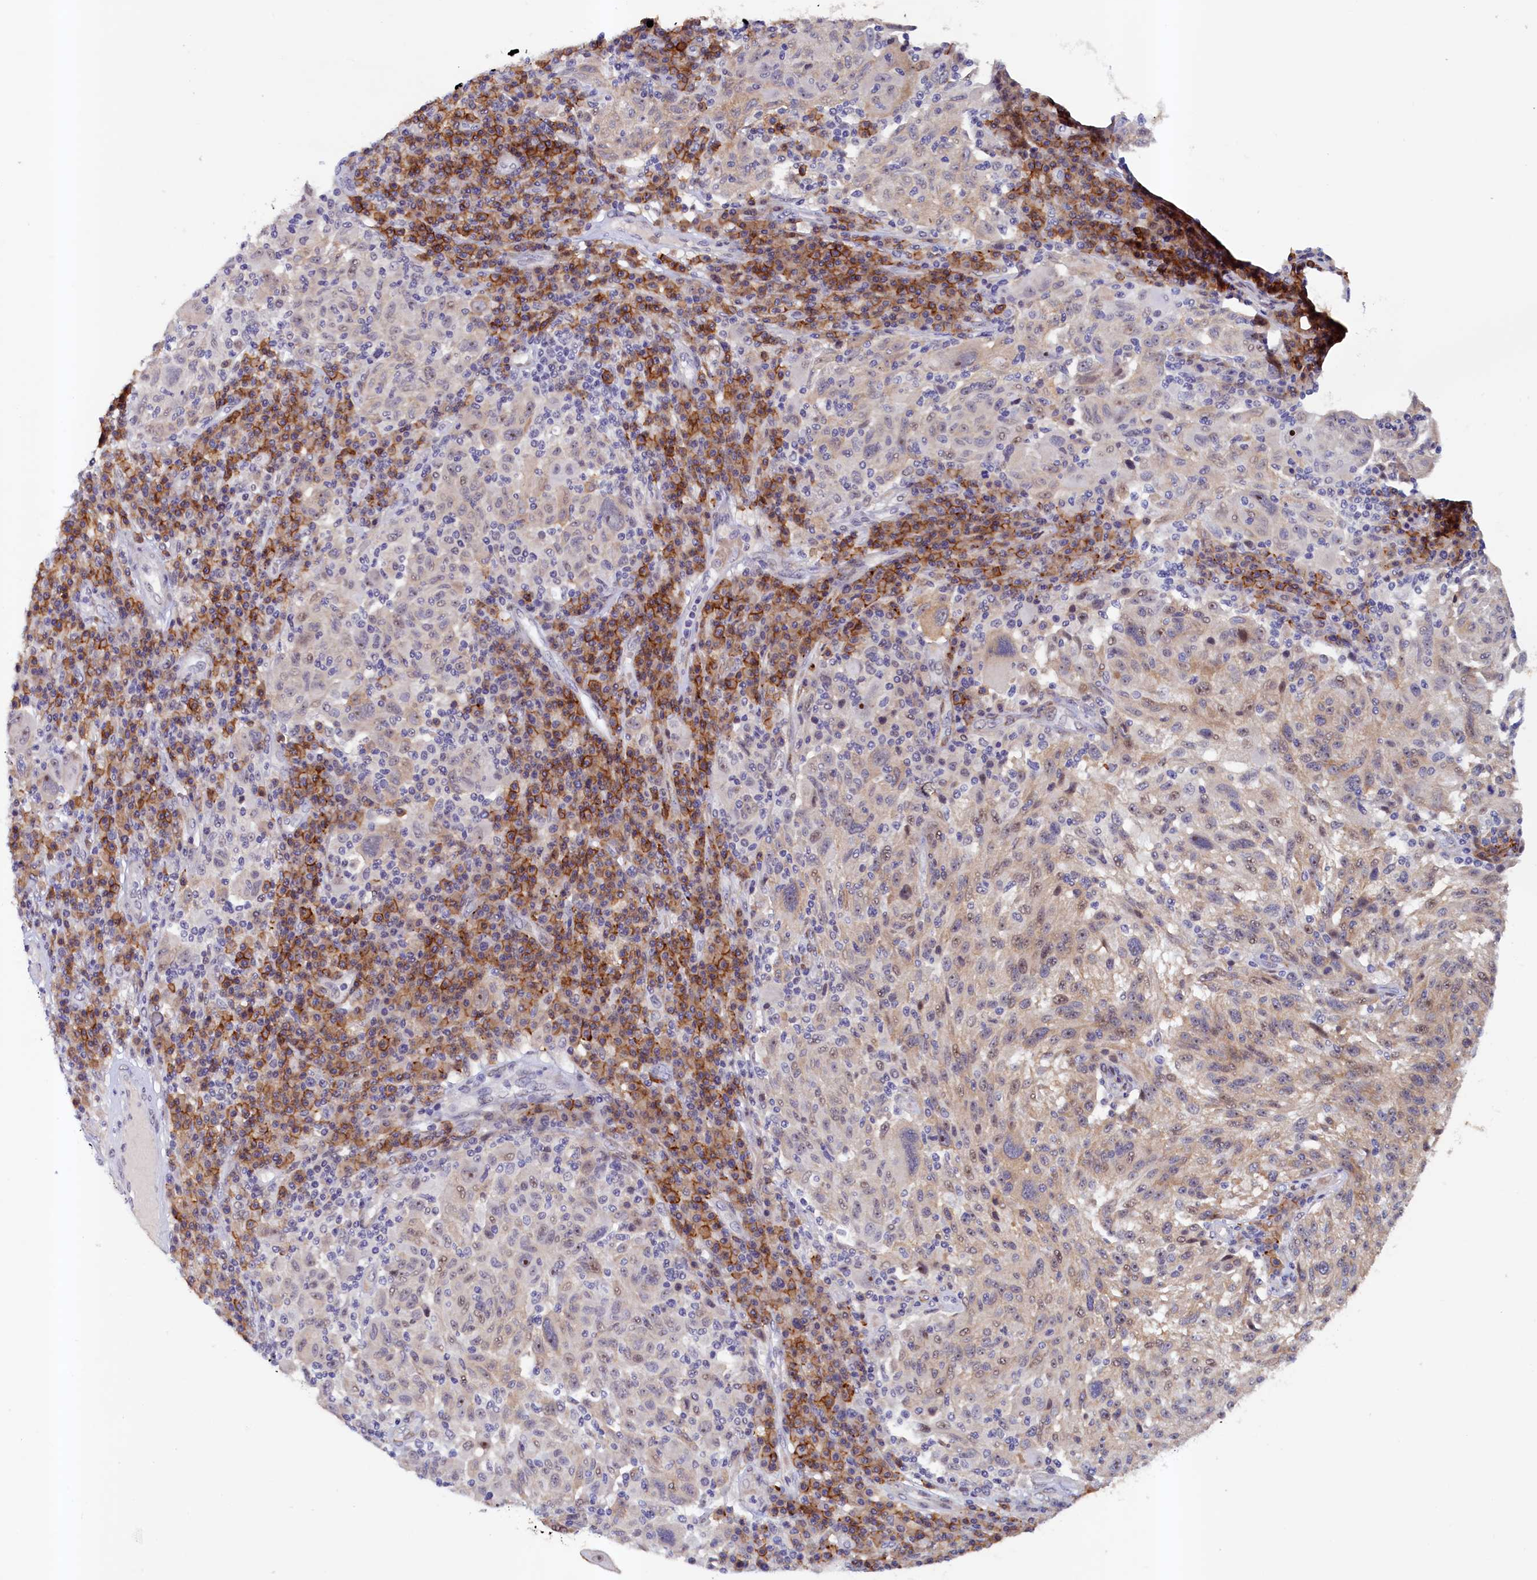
{"staining": {"intensity": "moderate", "quantity": "25%-75%", "location": "cytoplasmic/membranous,nuclear"}, "tissue": "melanoma", "cell_type": "Tumor cells", "image_type": "cancer", "snomed": [{"axis": "morphology", "description": "Malignant melanoma, NOS"}, {"axis": "topography", "description": "Skin"}], "caption": "An IHC photomicrograph of neoplastic tissue is shown. Protein staining in brown shows moderate cytoplasmic/membranous and nuclear positivity in malignant melanoma within tumor cells.", "gene": "PACSIN3", "patient": {"sex": "male", "age": 53}}